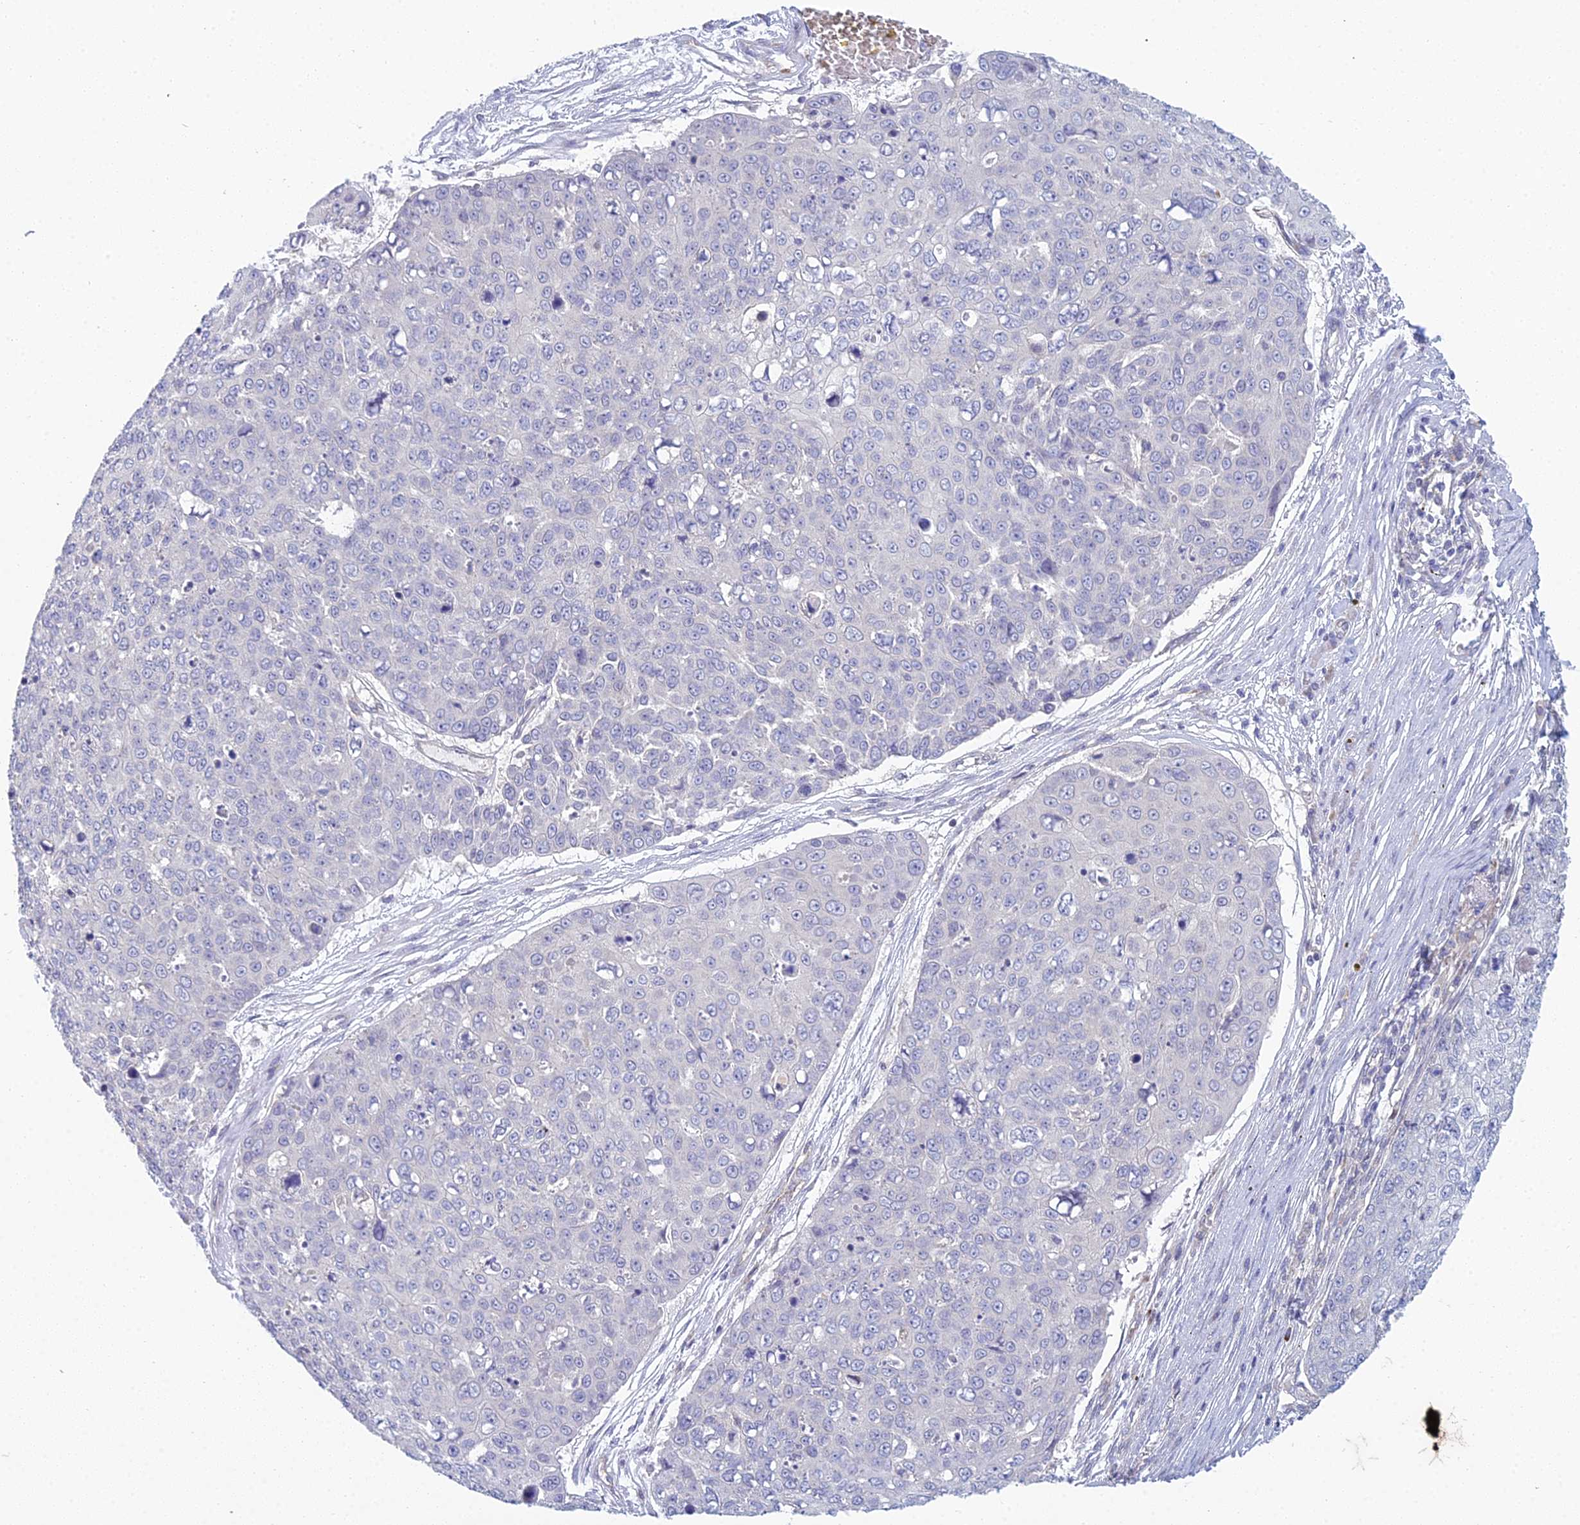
{"staining": {"intensity": "negative", "quantity": "none", "location": "none"}, "tissue": "skin cancer", "cell_type": "Tumor cells", "image_type": "cancer", "snomed": [{"axis": "morphology", "description": "Squamous cell carcinoma, NOS"}, {"axis": "topography", "description": "Skin"}], "caption": "Skin squamous cell carcinoma was stained to show a protein in brown. There is no significant positivity in tumor cells. (Brightfield microscopy of DAB immunohistochemistry at high magnification).", "gene": "METTL26", "patient": {"sex": "male", "age": 71}}